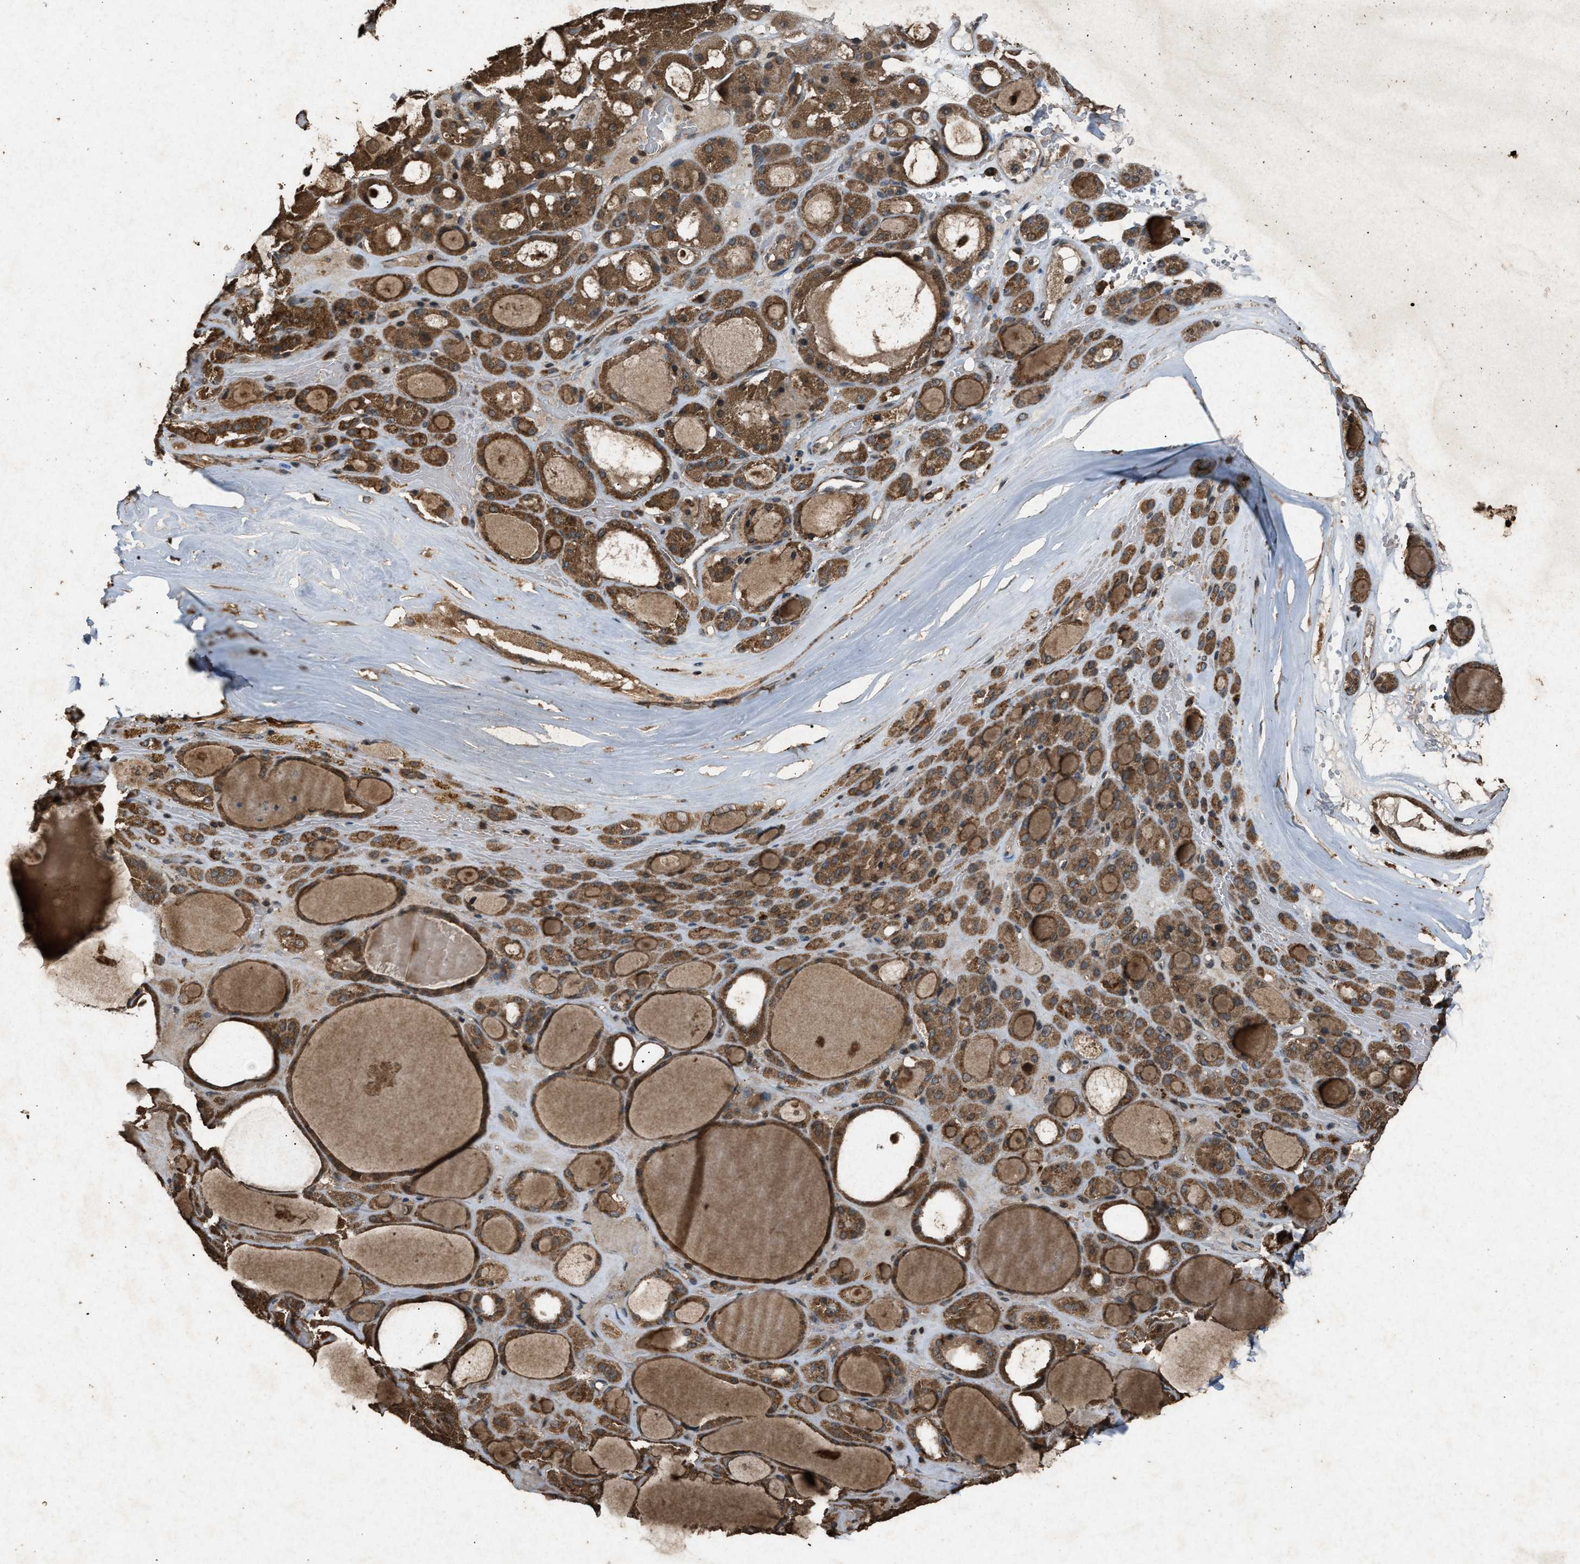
{"staining": {"intensity": "strong", "quantity": ">75%", "location": "cytoplasmic/membranous"}, "tissue": "thyroid gland", "cell_type": "Glandular cells", "image_type": "normal", "snomed": [{"axis": "morphology", "description": "Normal tissue, NOS"}, {"axis": "morphology", "description": "Carcinoma, NOS"}, {"axis": "topography", "description": "Thyroid gland"}], "caption": "Thyroid gland was stained to show a protein in brown. There is high levels of strong cytoplasmic/membranous expression in about >75% of glandular cells.", "gene": "OAS1", "patient": {"sex": "female", "age": 86}}